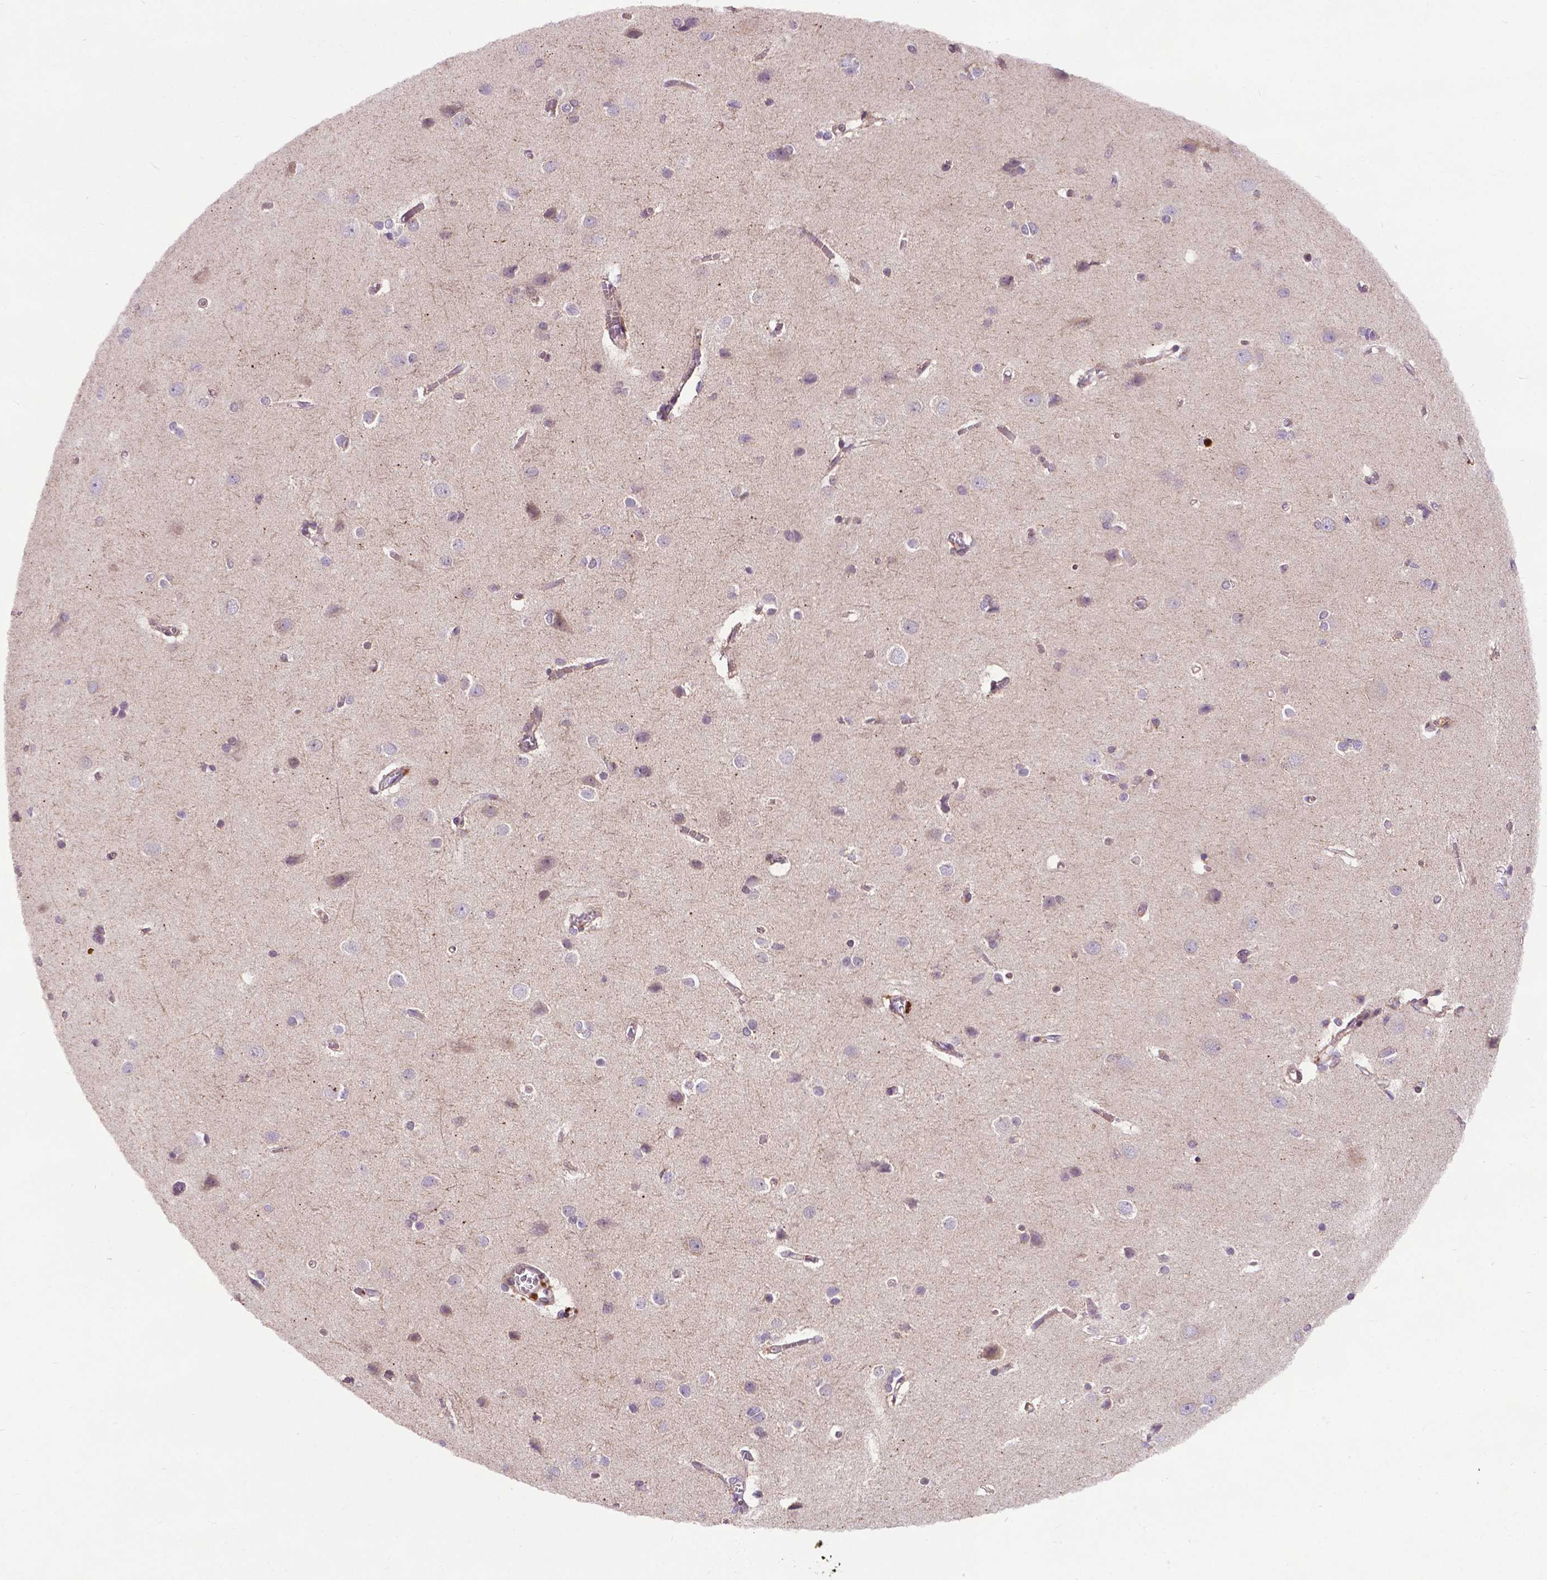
{"staining": {"intensity": "moderate", "quantity": "<25%", "location": "cytoplasmic/membranous"}, "tissue": "cerebral cortex", "cell_type": "Endothelial cells", "image_type": "normal", "snomed": [{"axis": "morphology", "description": "Normal tissue, NOS"}, {"axis": "topography", "description": "Cerebral cortex"}], "caption": "This micrograph shows unremarkable cerebral cortex stained with immunohistochemistry to label a protein in brown. The cytoplasmic/membranous of endothelial cells show moderate positivity for the protein. Nuclei are counter-stained blue.", "gene": "SPNS2", "patient": {"sex": "male", "age": 37}}